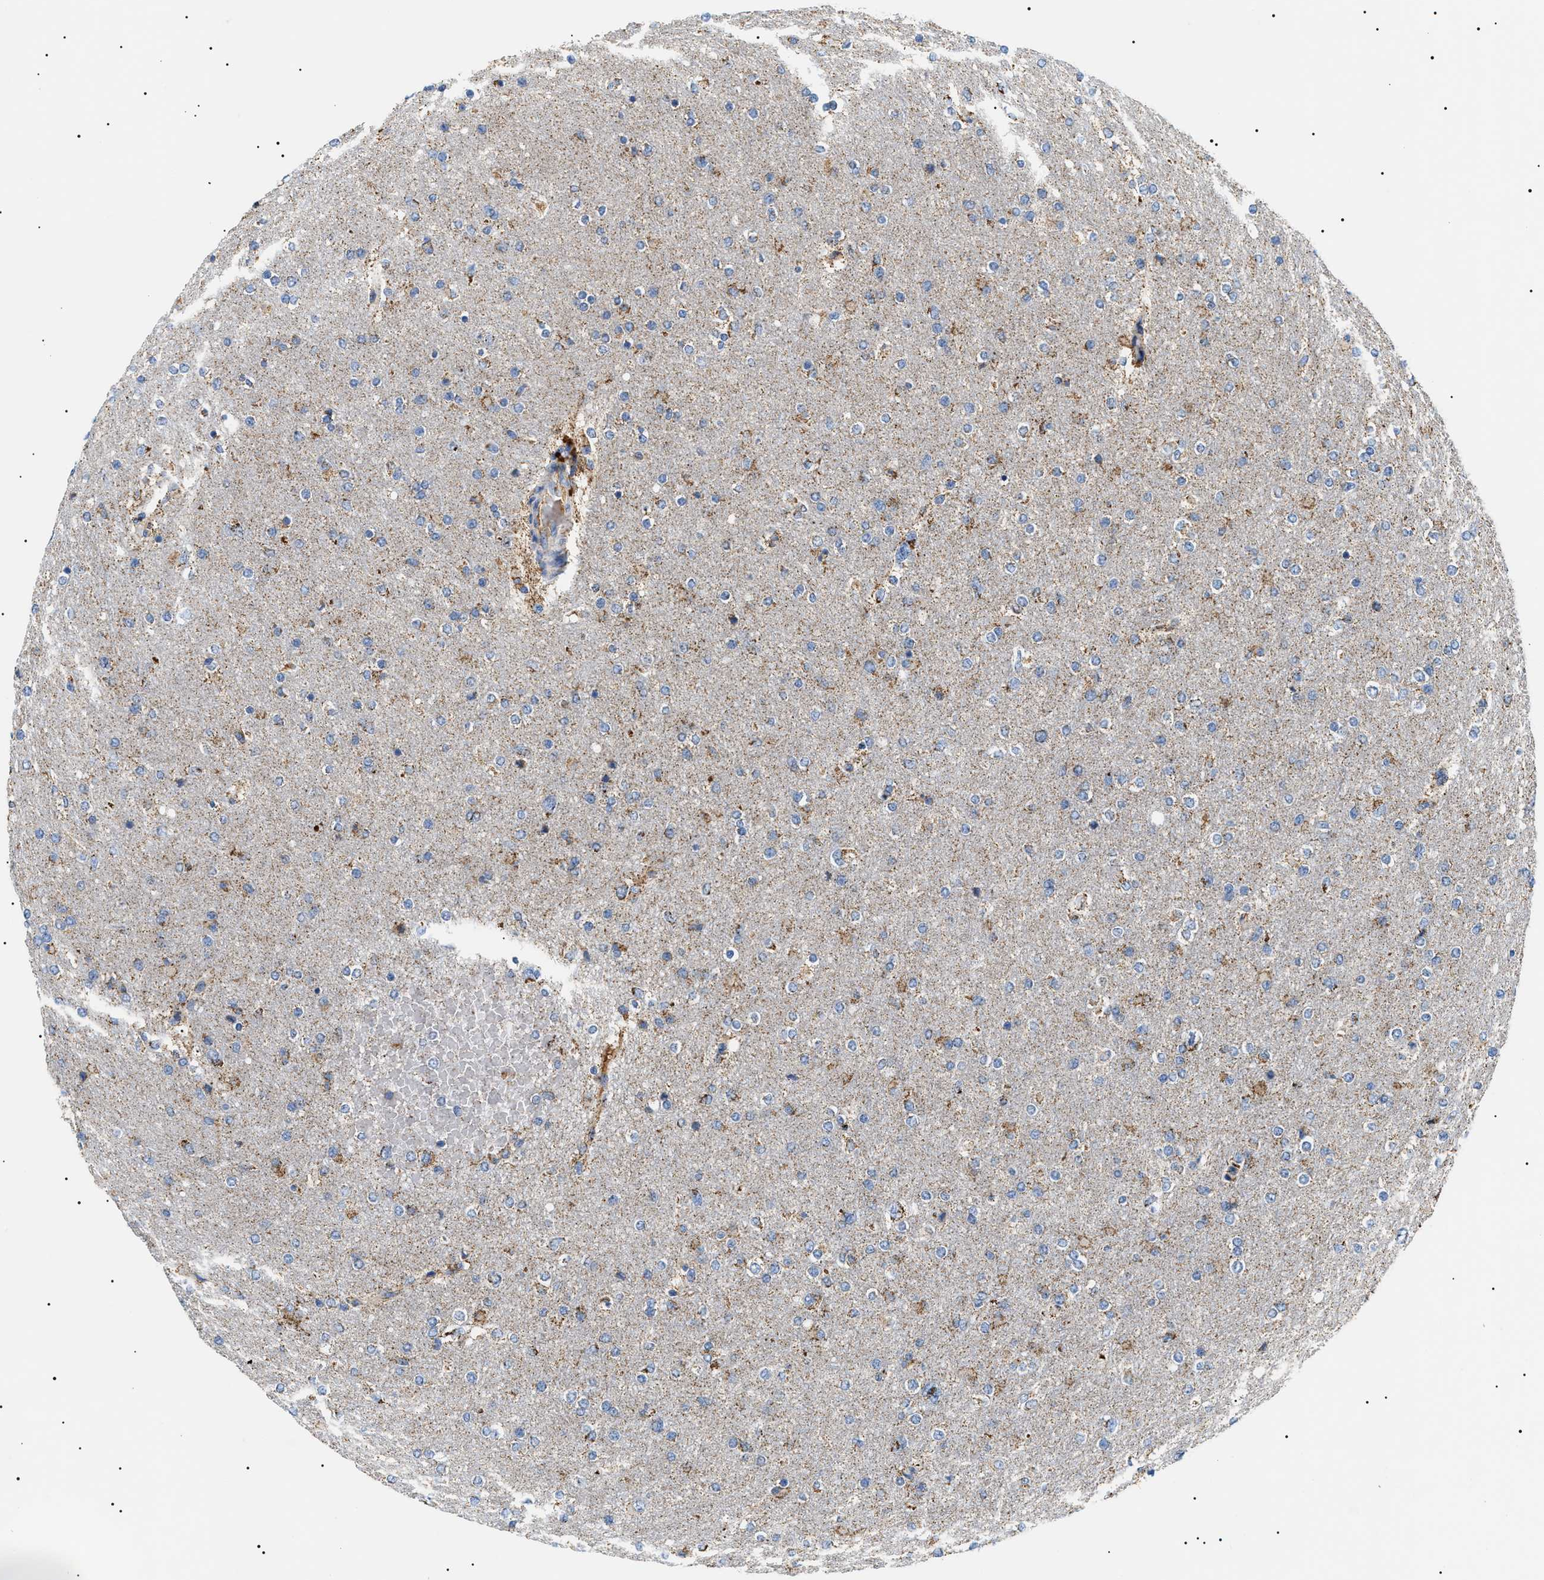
{"staining": {"intensity": "weak", "quantity": "<25%", "location": "cytoplasmic/membranous"}, "tissue": "glioma", "cell_type": "Tumor cells", "image_type": "cancer", "snomed": [{"axis": "morphology", "description": "Glioma, malignant, High grade"}, {"axis": "topography", "description": "Cerebral cortex"}], "caption": "High power microscopy micrograph of an IHC photomicrograph of glioma, revealing no significant expression in tumor cells.", "gene": "OXSM", "patient": {"sex": "female", "age": 36}}